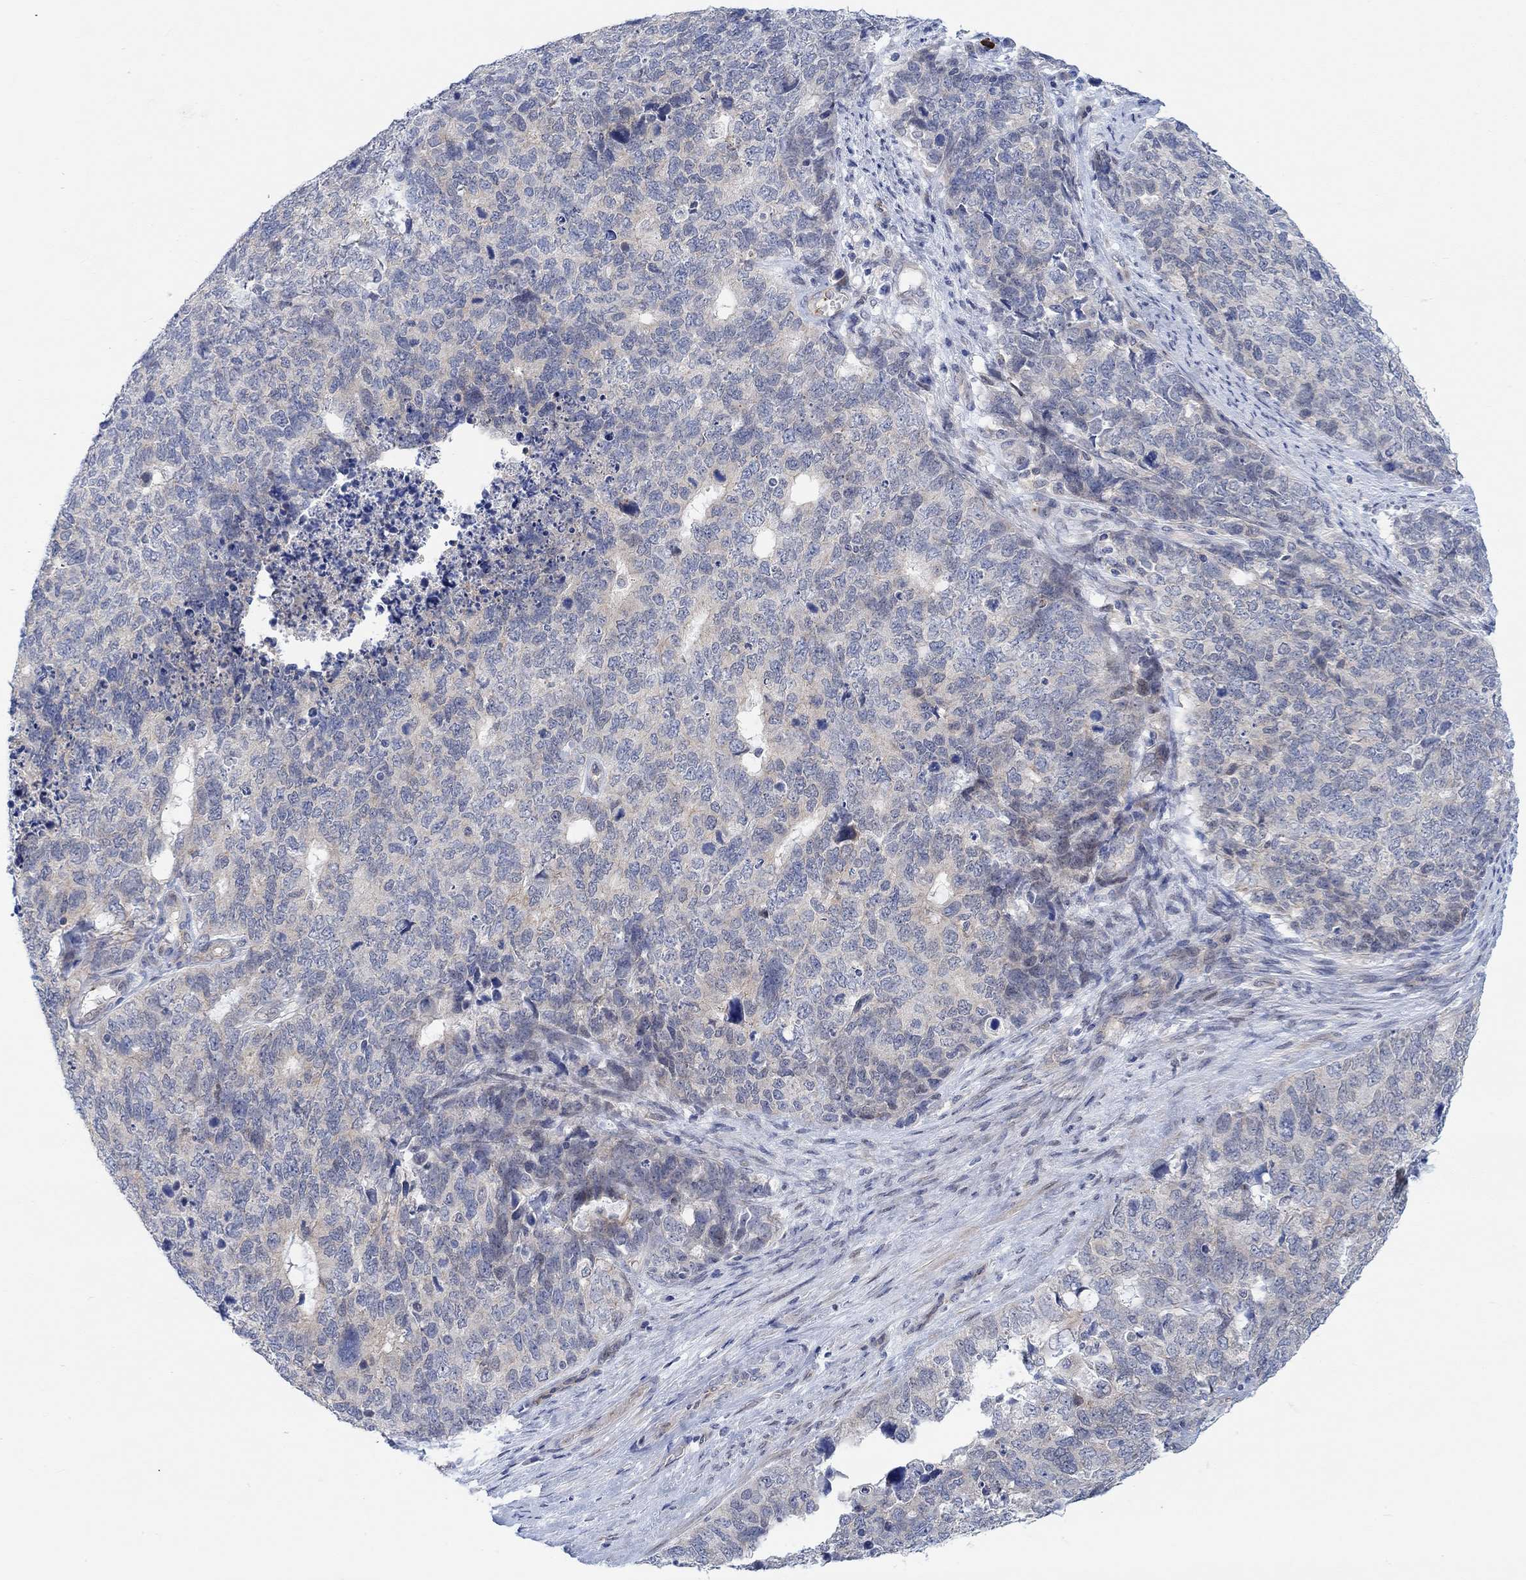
{"staining": {"intensity": "negative", "quantity": "none", "location": "none"}, "tissue": "cervical cancer", "cell_type": "Tumor cells", "image_type": "cancer", "snomed": [{"axis": "morphology", "description": "Squamous cell carcinoma, NOS"}, {"axis": "topography", "description": "Cervix"}], "caption": "A photomicrograph of squamous cell carcinoma (cervical) stained for a protein exhibits no brown staining in tumor cells.", "gene": "PMFBP1", "patient": {"sex": "female", "age": 63}}